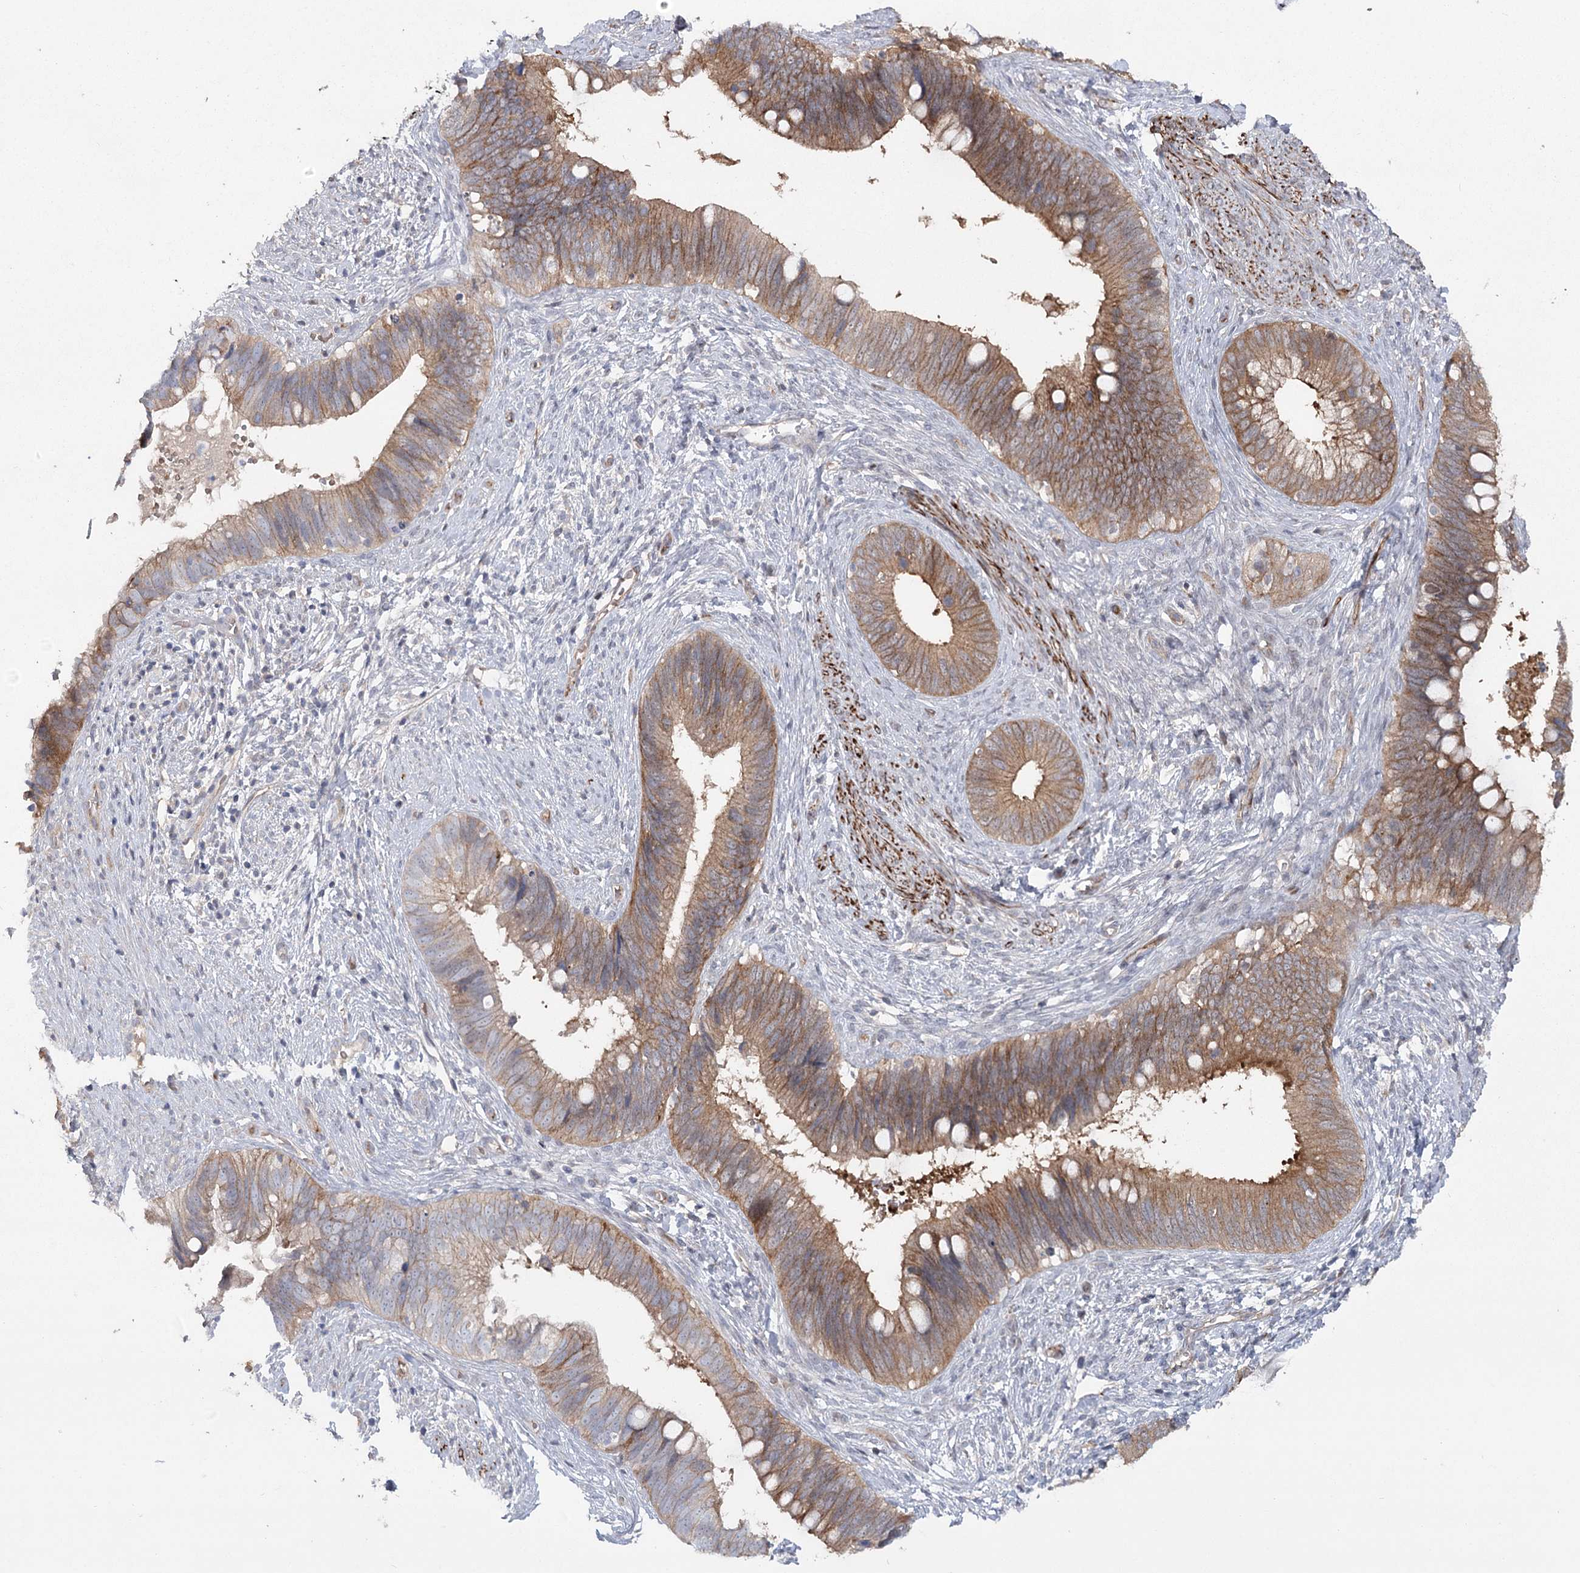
{"staining": {"intensity": "moderate", "quantity": ">75%", "location": "cytoplasmic/membranous"}, "tissue": "cervical cancer", "cell_type": "Tumor cells", "image_type": "cancer", "snomed": [{"axis": "morphology", "description": "Adenocarcinoma, NOS"}, {"axis": "topography", "description": "Cervix"}], "caption": "Immunohistochemical staining of cervical cancer (adenocarcinoma) demonstrates medium levels of moderate cytoplasmic/membranous protein staining in approximately >75% of tumor cells.", "gene": "MAP3K13", "patient": {"sex": "female", "age": 42}}